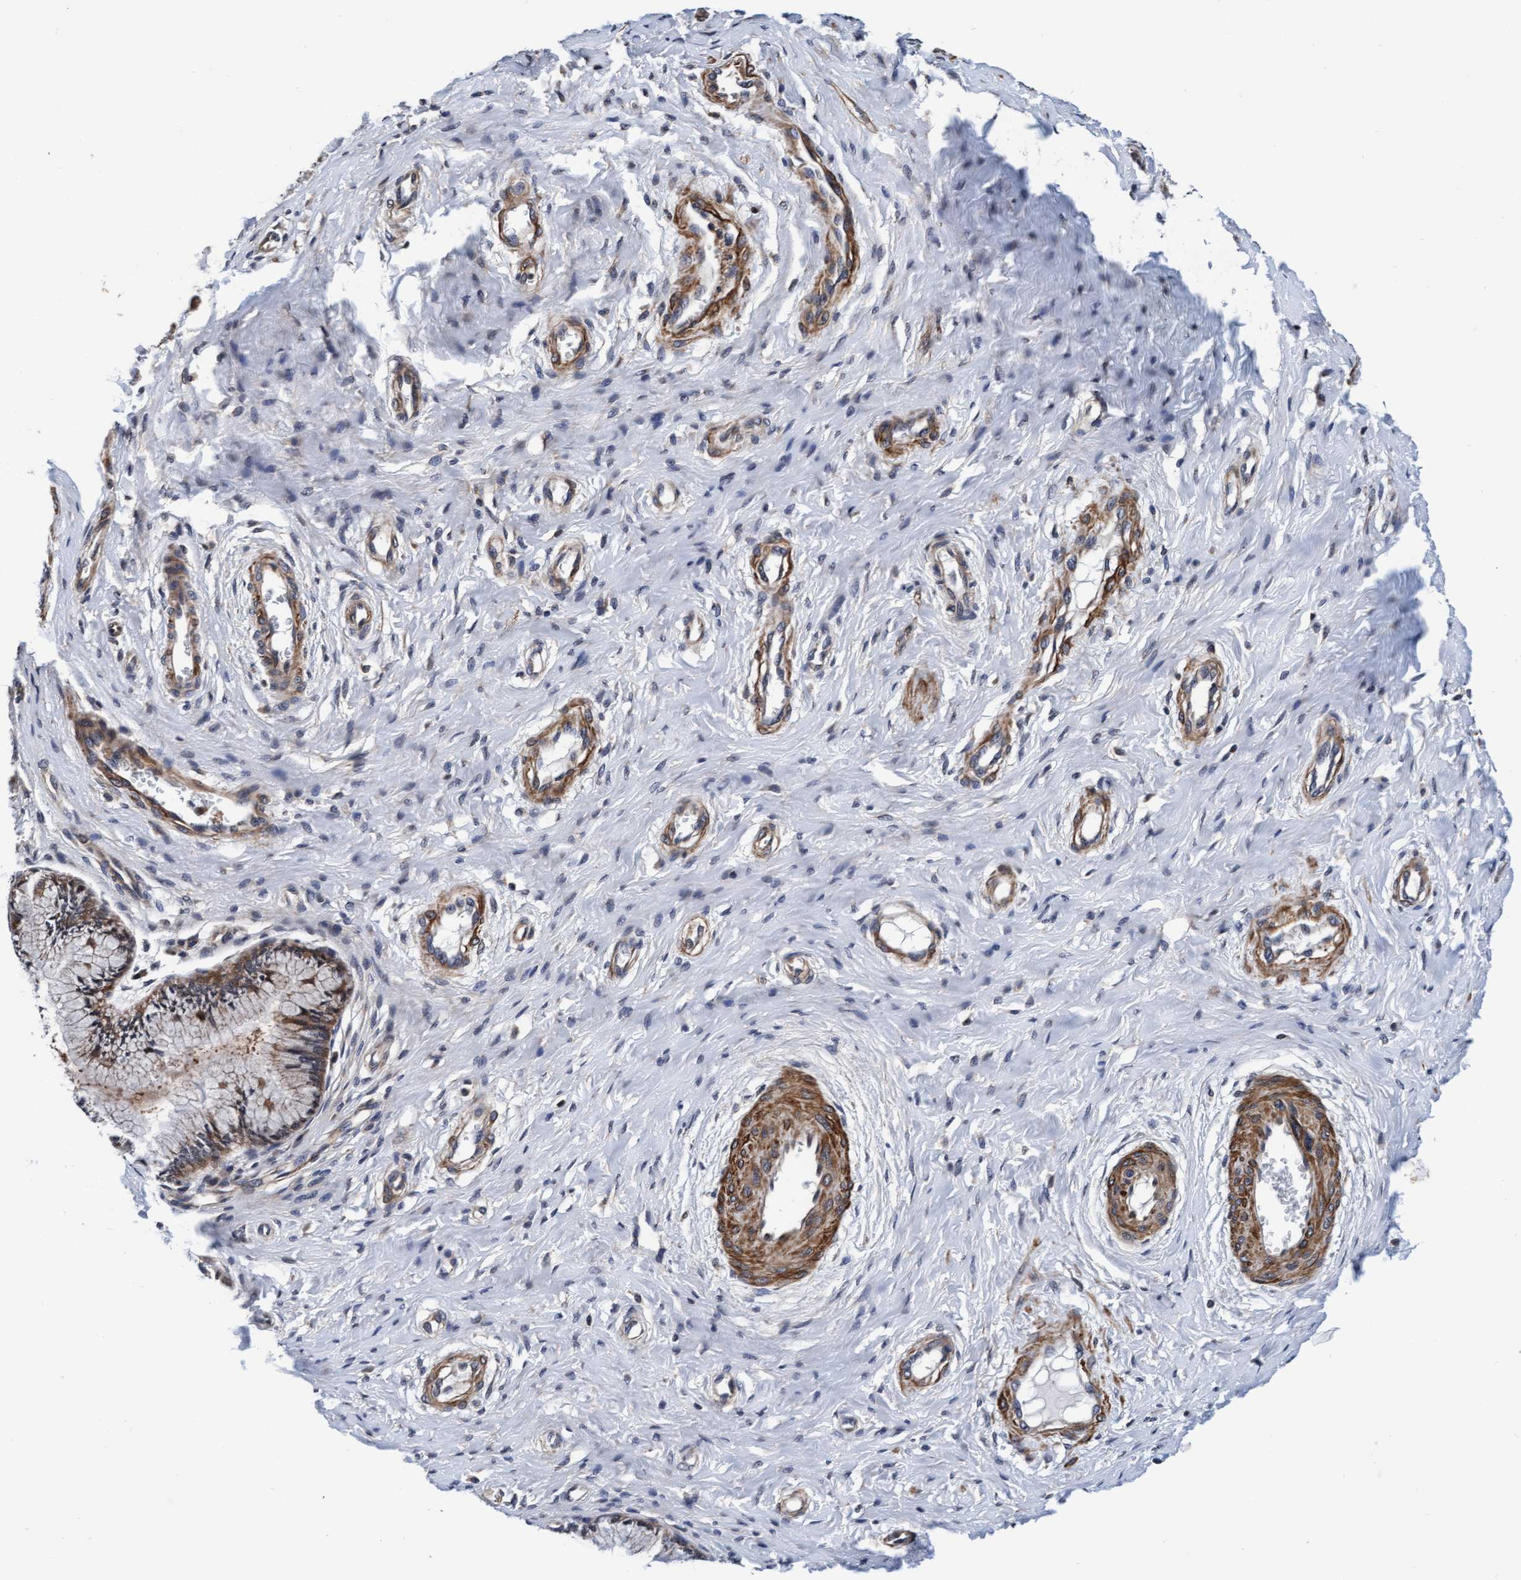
{"staining": {"intensity": "moderate", "quantity": ">75%", "location": "cytoplasmic/membranous"}, "tissue": "cervix", "cell_type": "Glandular cells", "image_type": "normal", "snomed": [{"axis": "morphology", "description": "Normal tissue, NOS"}, {"axis": "topography", "description": "Cervix"}], "caption": "Human cervix stained with a protein marker demonstrates moderate staining in glandular cells.", "gene": "EFCAB13", "patient": {"sex": "female", "age": 55}}